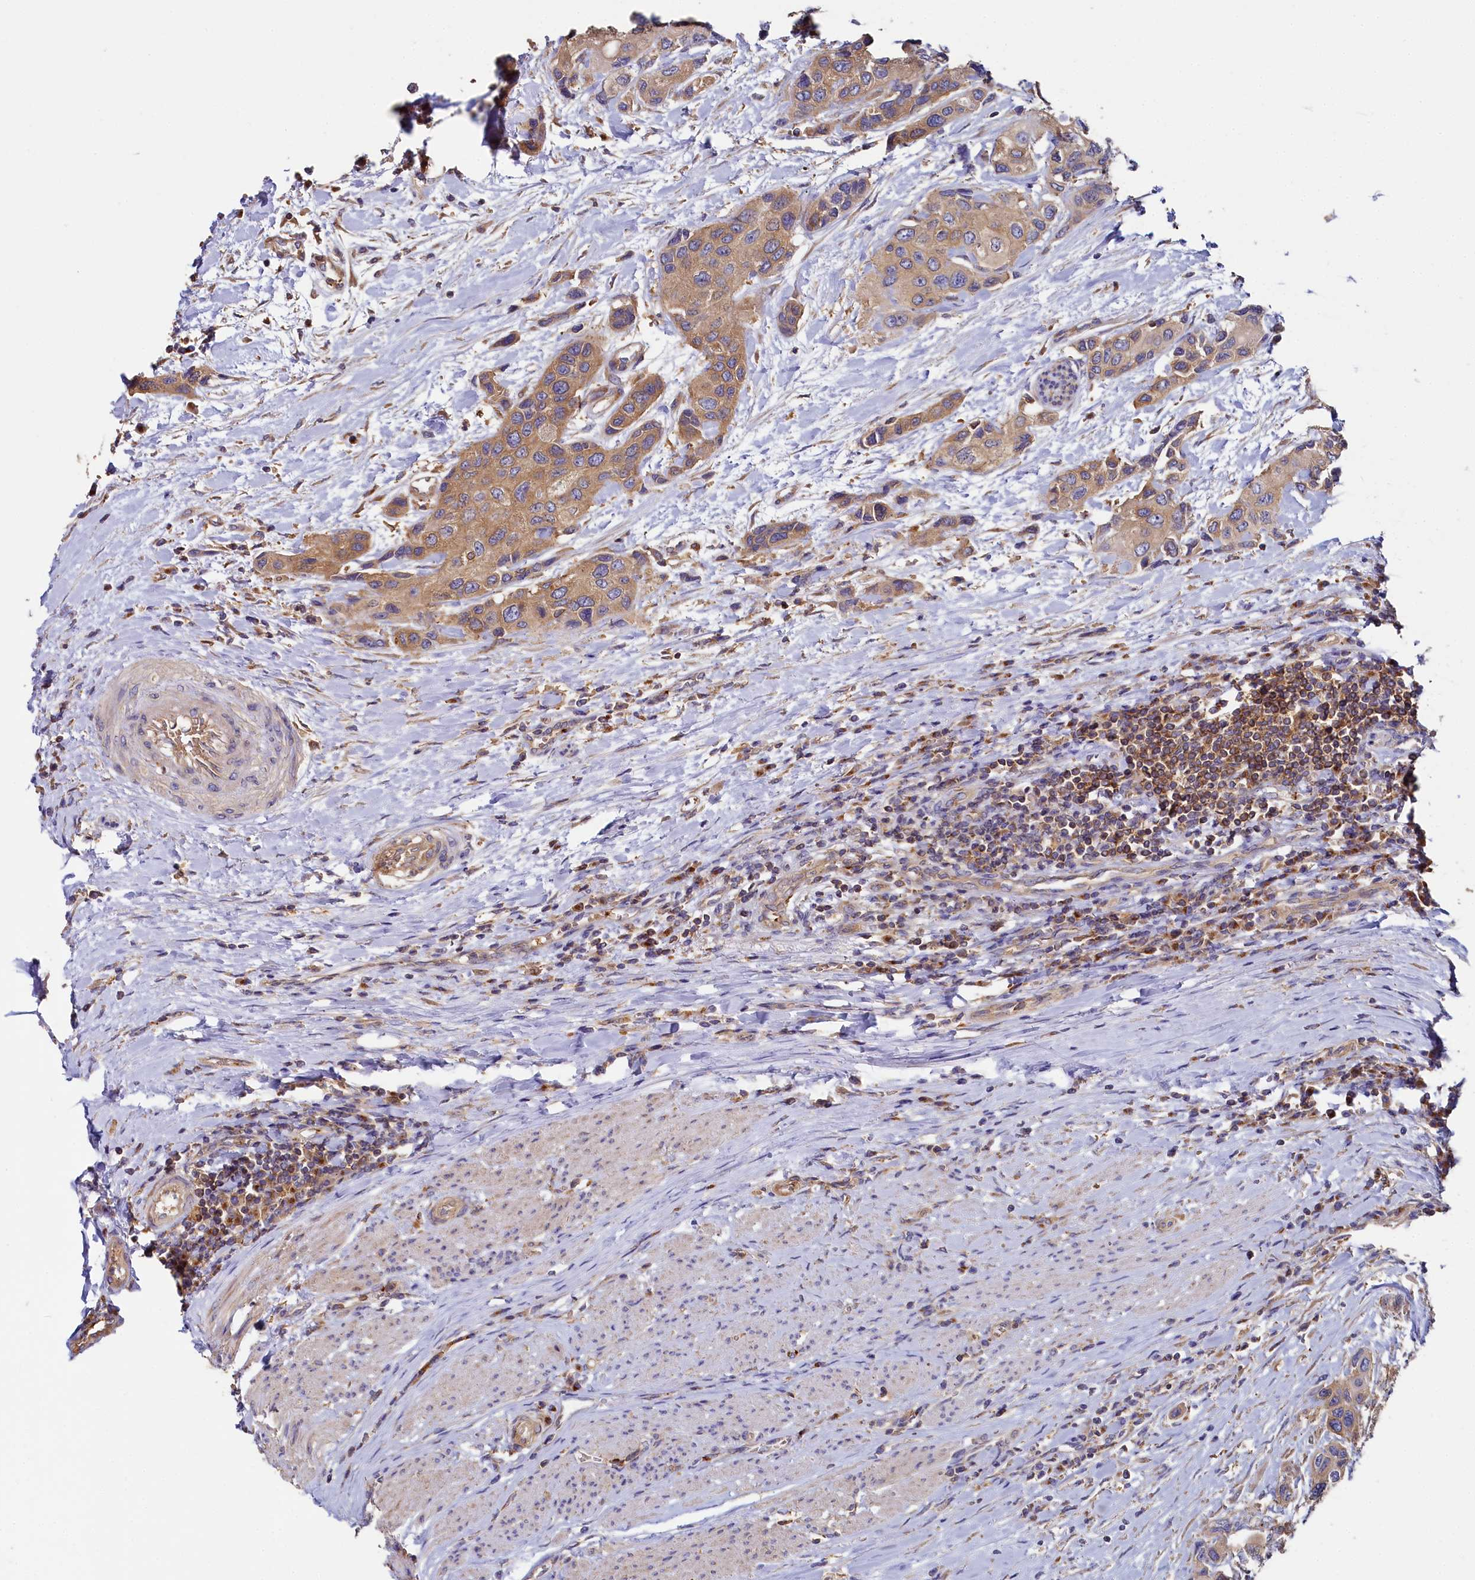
{"staining": {"intensity": "moderate", "quantity": "25%-75%", "location": "cytoplasmic/membranous"}, "tissue": "urothelial cancer", "cell_type": "Tumor cells", "image_type": "cancer", "snomed": [{"axis": "morphology", "description": "Normal tissue, NOS"}, {"axis": "morphology", "description": "Urothelial carcinoma, High grade"}, {"axis": "topography", "description": "Vascular tissue"}, {"axis": "topography", "description": "Urinary bladder"}], "caption": "The image reveals staining of high-grade urothelial carcinoma, revealing moderate cytoplasmic/membranous protein positivity (brown color) within tumor cells.", "gene": "PPIP5K1", "patient": {"sex": "female", "age": 56}}